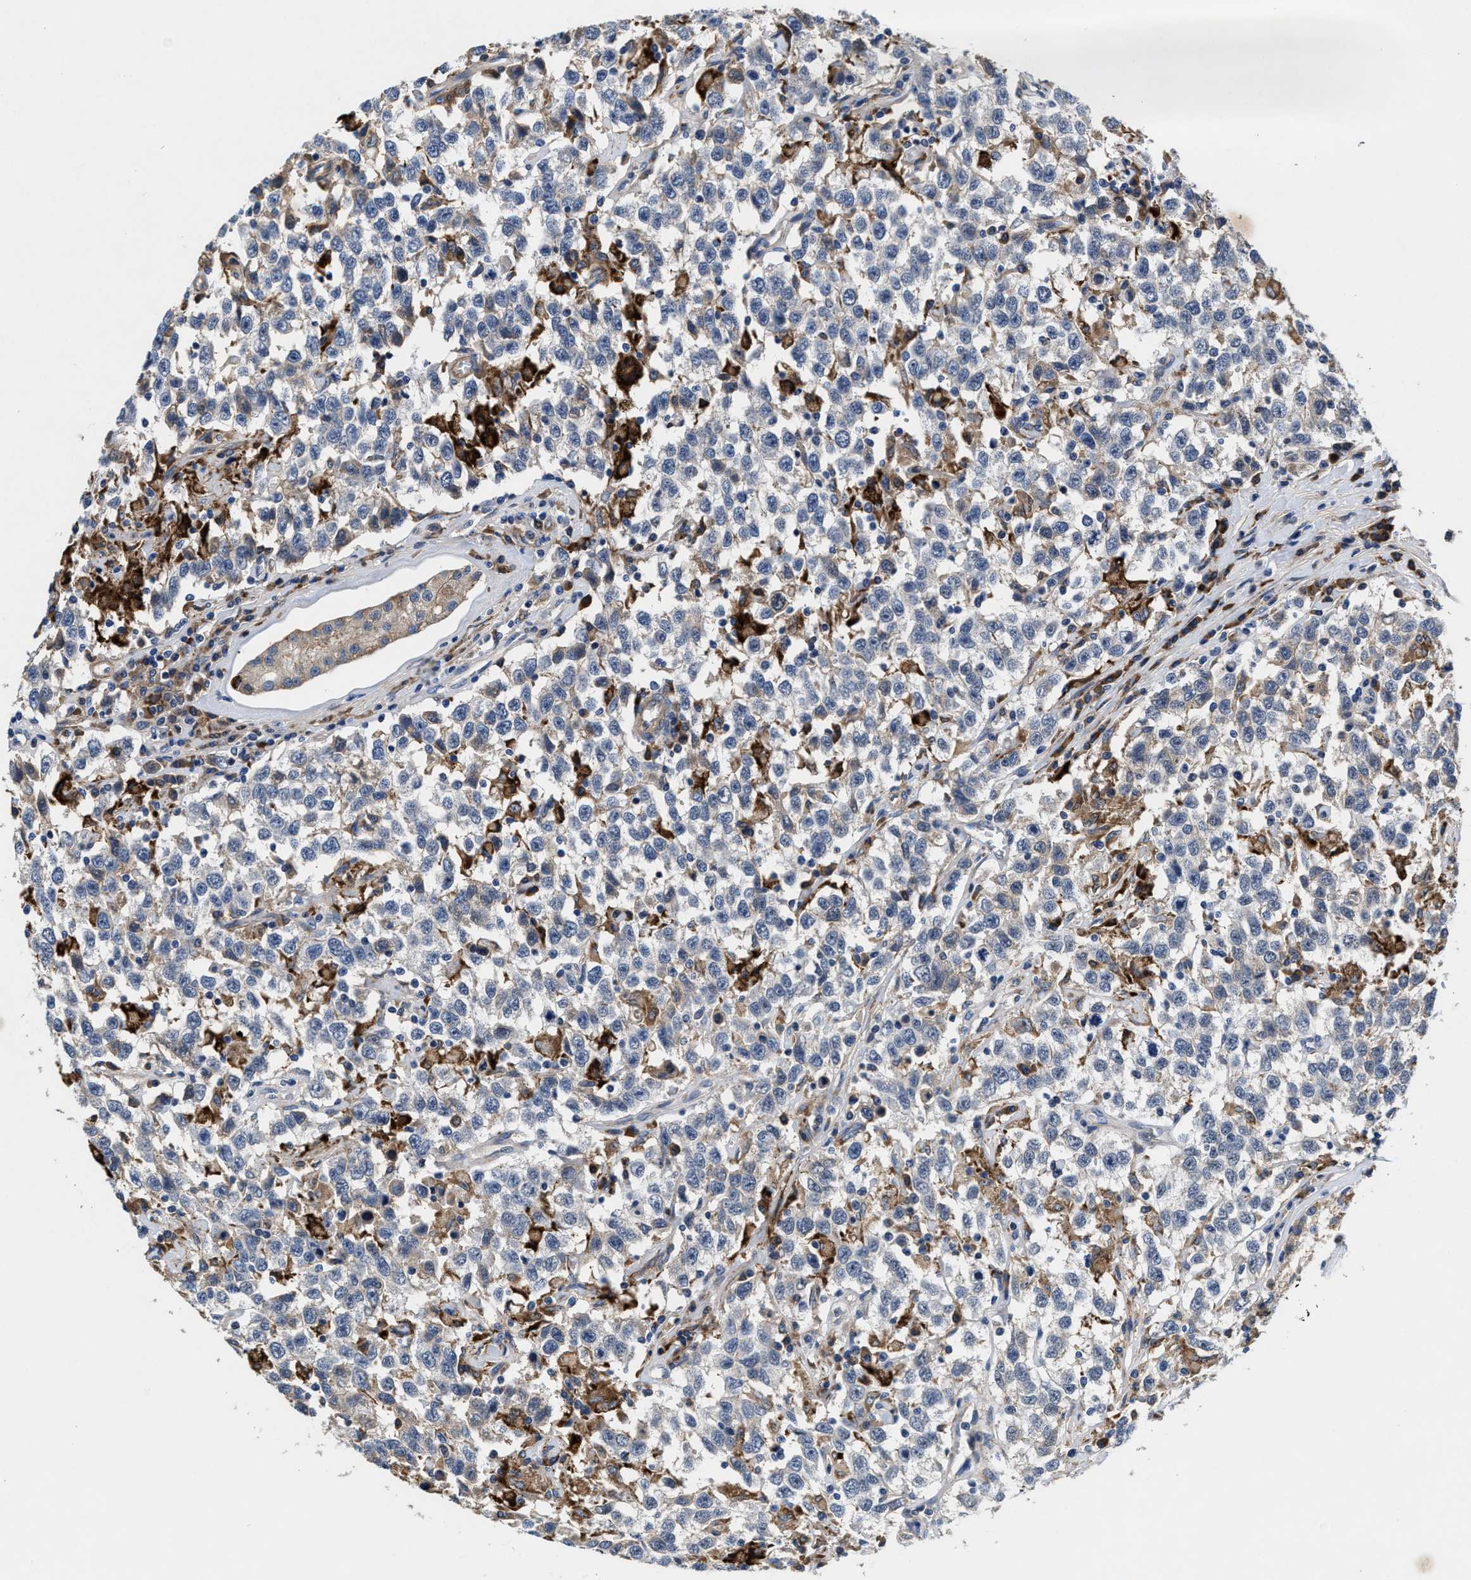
{"staining": {"intensity": "negative", "quantity": "none", "location": "none"}, "tissue": "testis cancer", "cell_type": "Tumor cells", "image_type": "cancer", "snomed": [{"axis": "morphology", "description": "Seminoma, NOS"}, {"axis": "topography", "description": "Testis"}], "caption": "A high-resolution image shows immunohistochemistry staining of seminoma (testis), which exhibits no significant positivity in tumor cells.", "gene": "SLC12A2", "patient": {"sex": "male", "age": 41}}